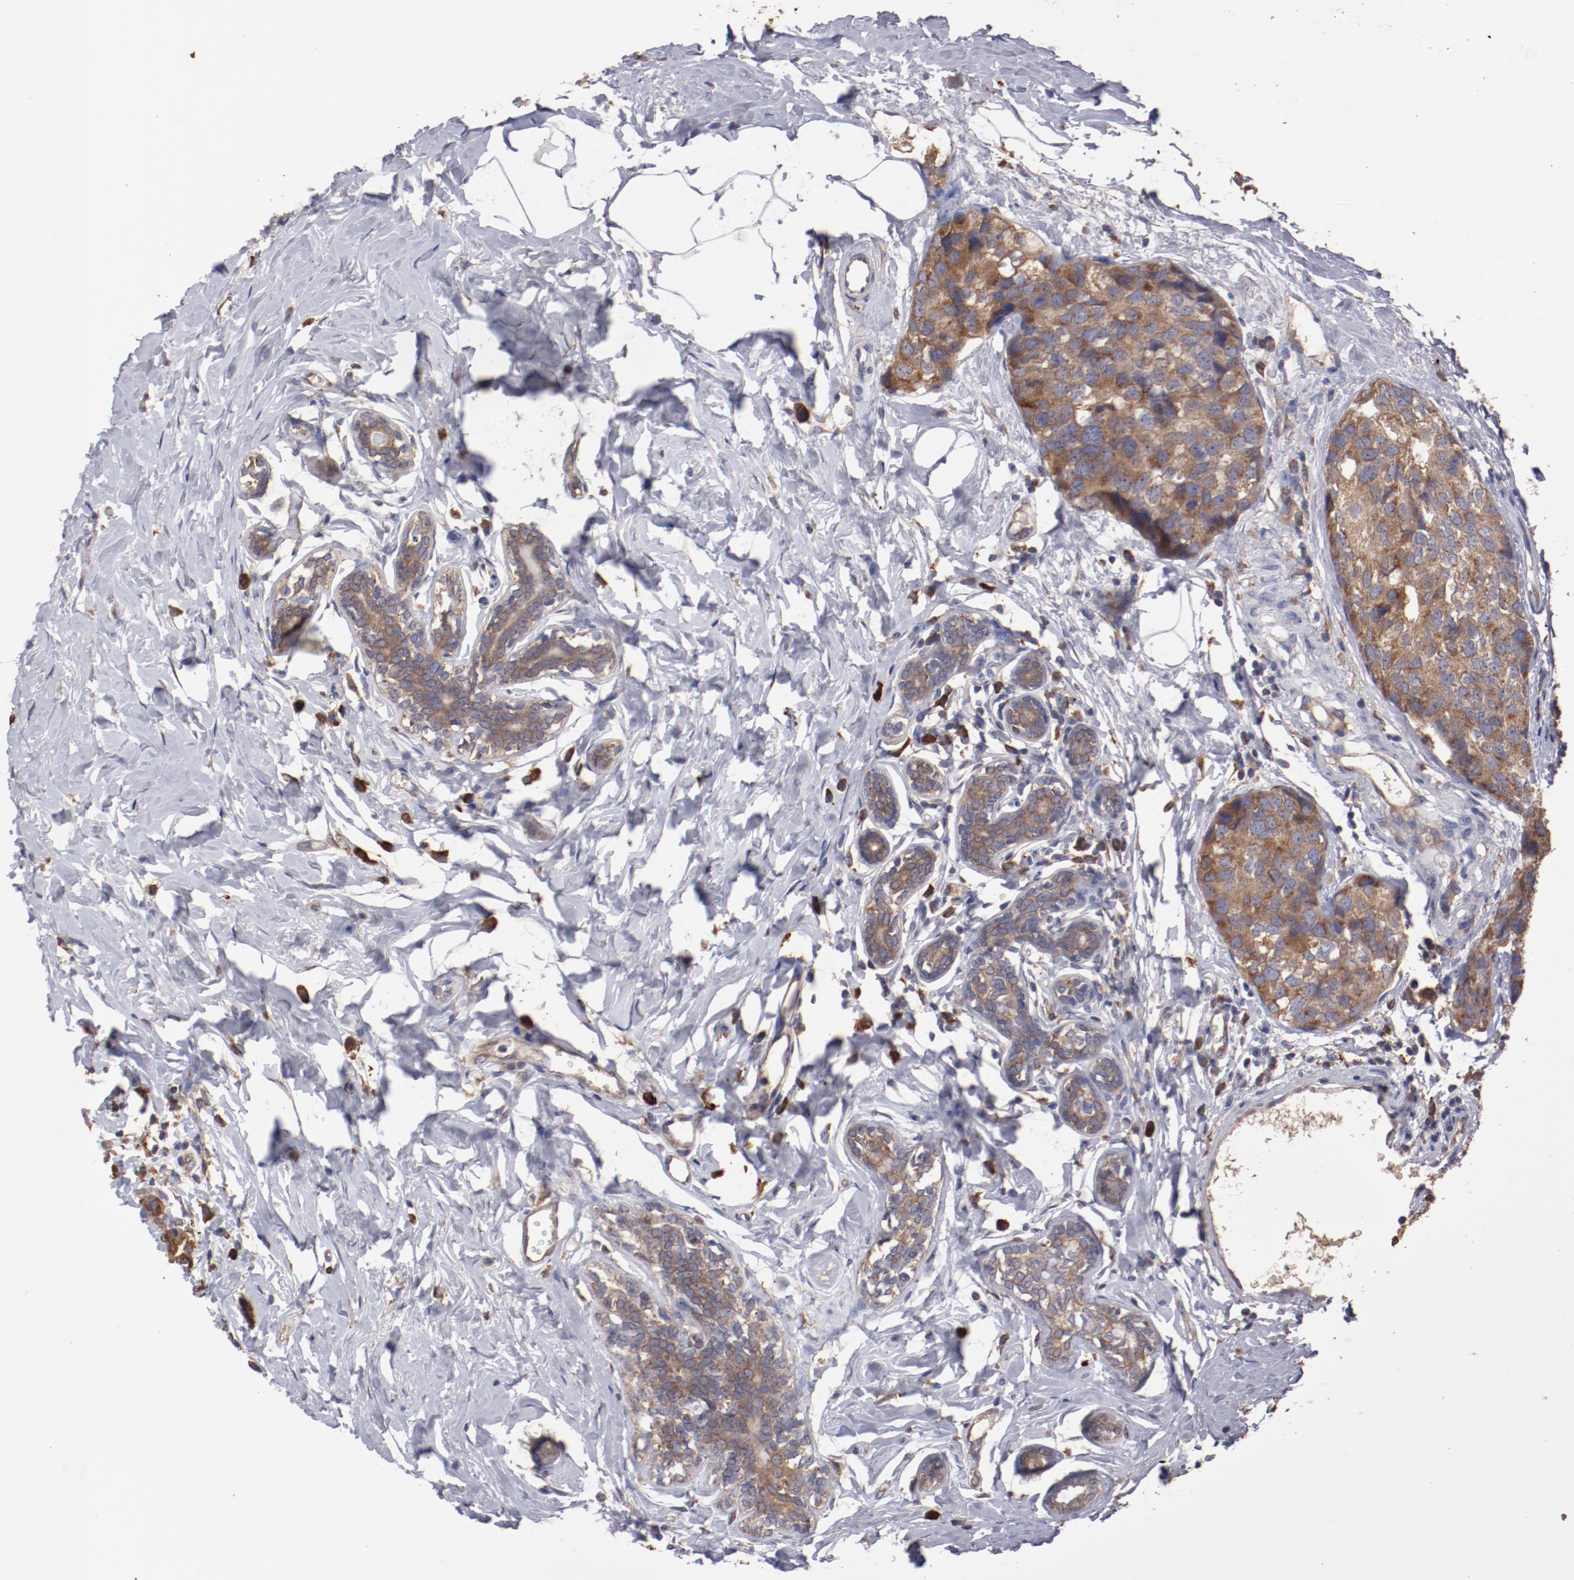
{"staining": {"intensity": "moderate", "quantity": ">75%", "location": "cytoplasmic/membranous"}, "tissue": "breast cancer", "cell_type": "Tumor cells", "image_type": "cancer", "snomed": [{"axis": "morphology", "description": "Normal tissue, NOS"}, {"axis": "morphology", "description": "Duct carcinoma"}, {"axis": "topography", "description": "Breast"}], "caption": "DAB (3,3'-diaminobenzidine) immunohistochemical staining of invasive ductal carcinoma (breast) shows moderate cytoplasmic/membranous protein expression in approximately >75% of tumor cells. (Stains: DAB in brown, nuclei in blue, Microscopy: brightfield microscopy at high magnification).", "gene": "NFKBIE", "patient": {"sex": "female", "age": 50}}